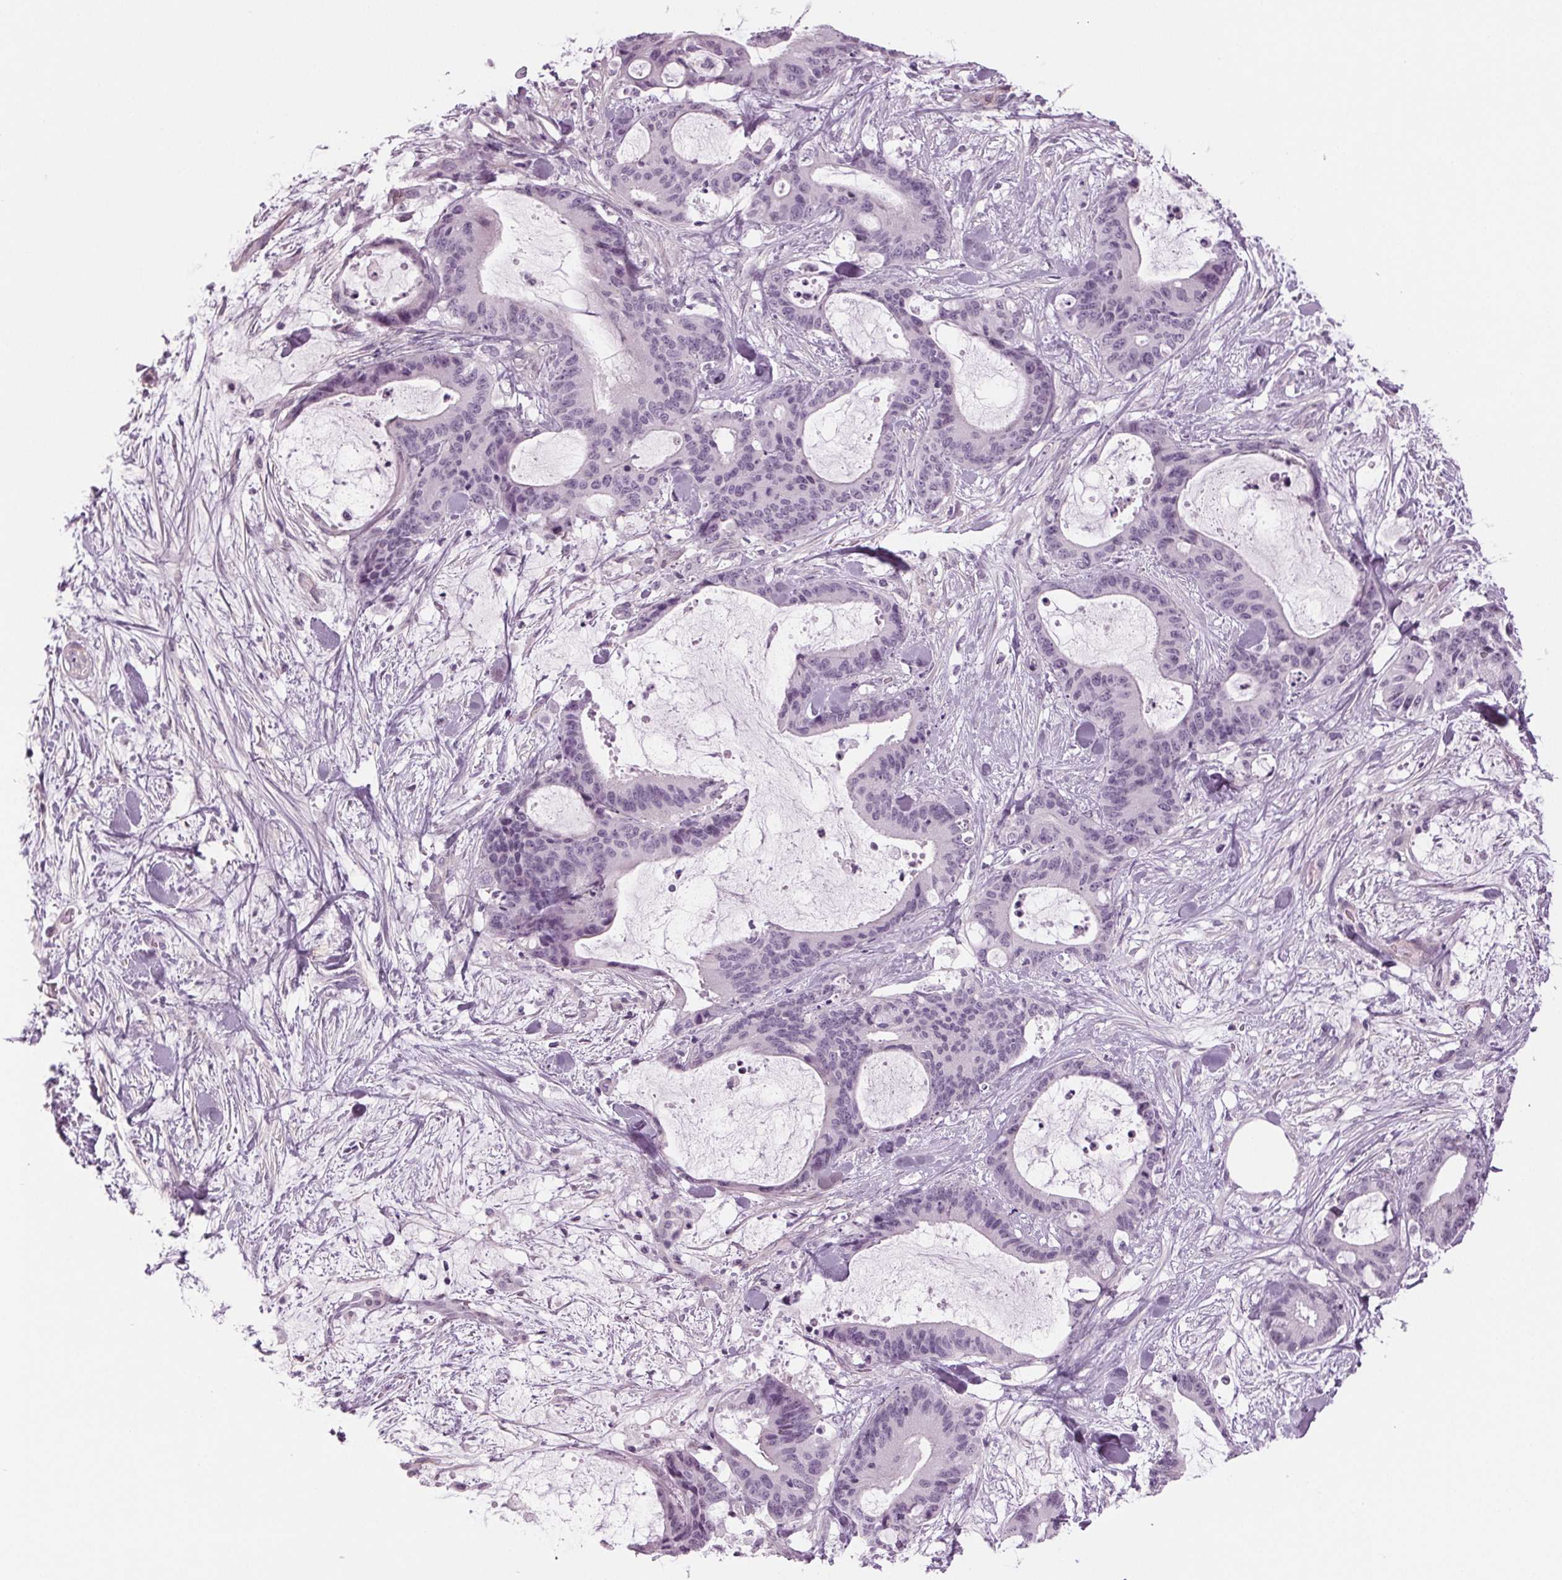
{"staining": {"intensity": "negative", "quantity": "none", "location": "none"}, "tissue": "liver cancer", "cell_type": "Tumor cells", "image_type": "cancer", "snomed": [{"axis": "morphology", "description": "Cholangiocarcinoma"}, {"axis": "topography", "description": "Liver"}], "caption": "Liver cholangiocarcinoma was stained to show a protein in brown. There is no significant expression in tumor cells. (Stains: DAB immunohistochemistry with hematoxylin counter stain, Microscopy: brightfield microscopy at high magnification).", "gene": "BHLHE22", "patient": {"sex": "female", "age": 73}}